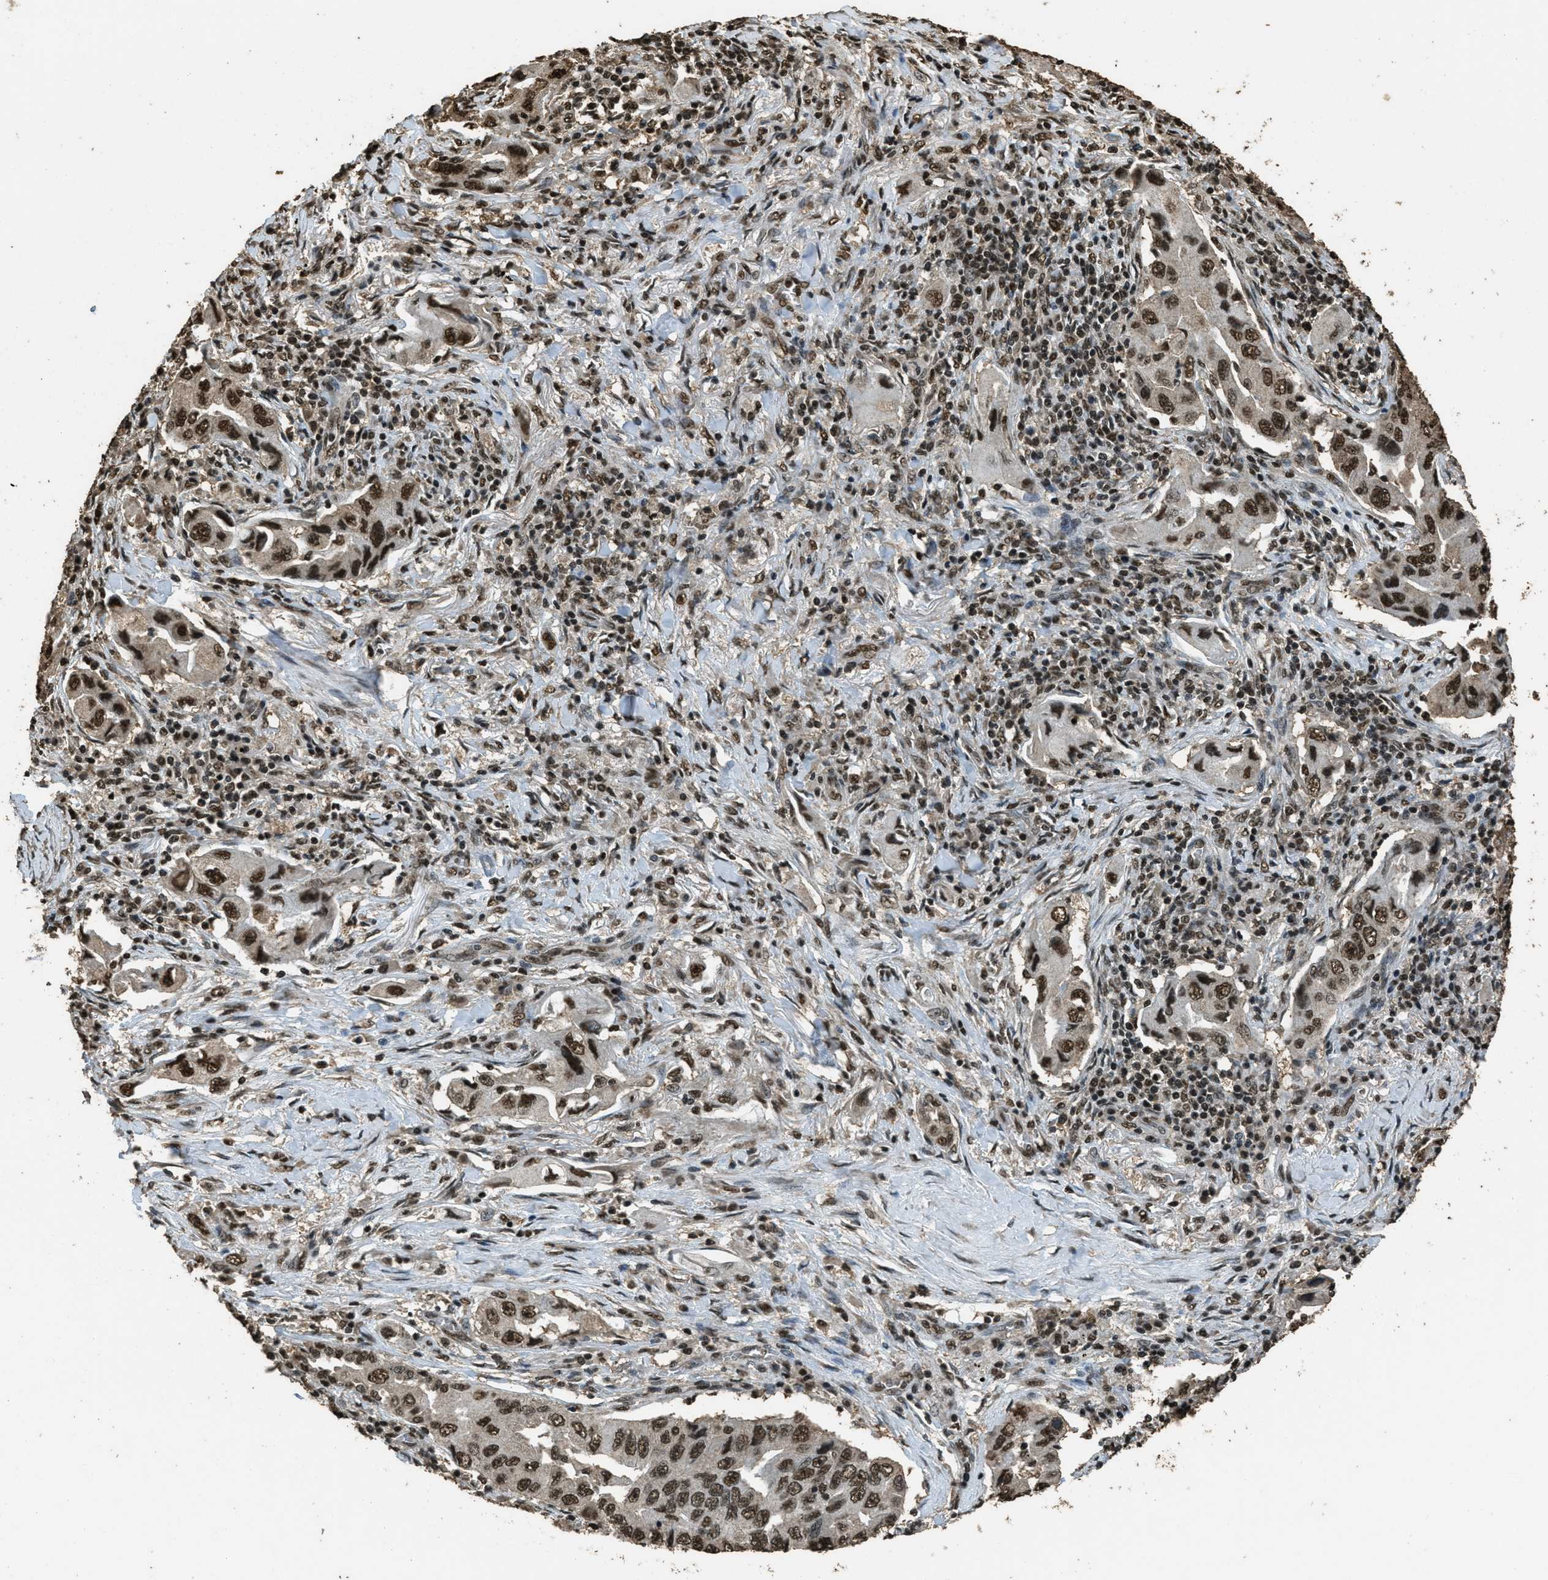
{"staining": {"intensity": "strong", "quantity": ">75%", "location": "nuclear"}, "tissue": "lung cancer", "cell_type": "Tumor cells", "image_type": "cancer", "snomed": [{"axis": "morphology", "description": "Adenocarcinoma, NOS"}, {"axis": "topography", "description": "Lung"}], "caption": "Immunohistochemistry (DAB) staining of human lung cancer demonstrates strong nuclear protein positivity in approximately >75% of tumor cells.", "gene": "MYB", "patient": {"sex": "female", "age": 65}}